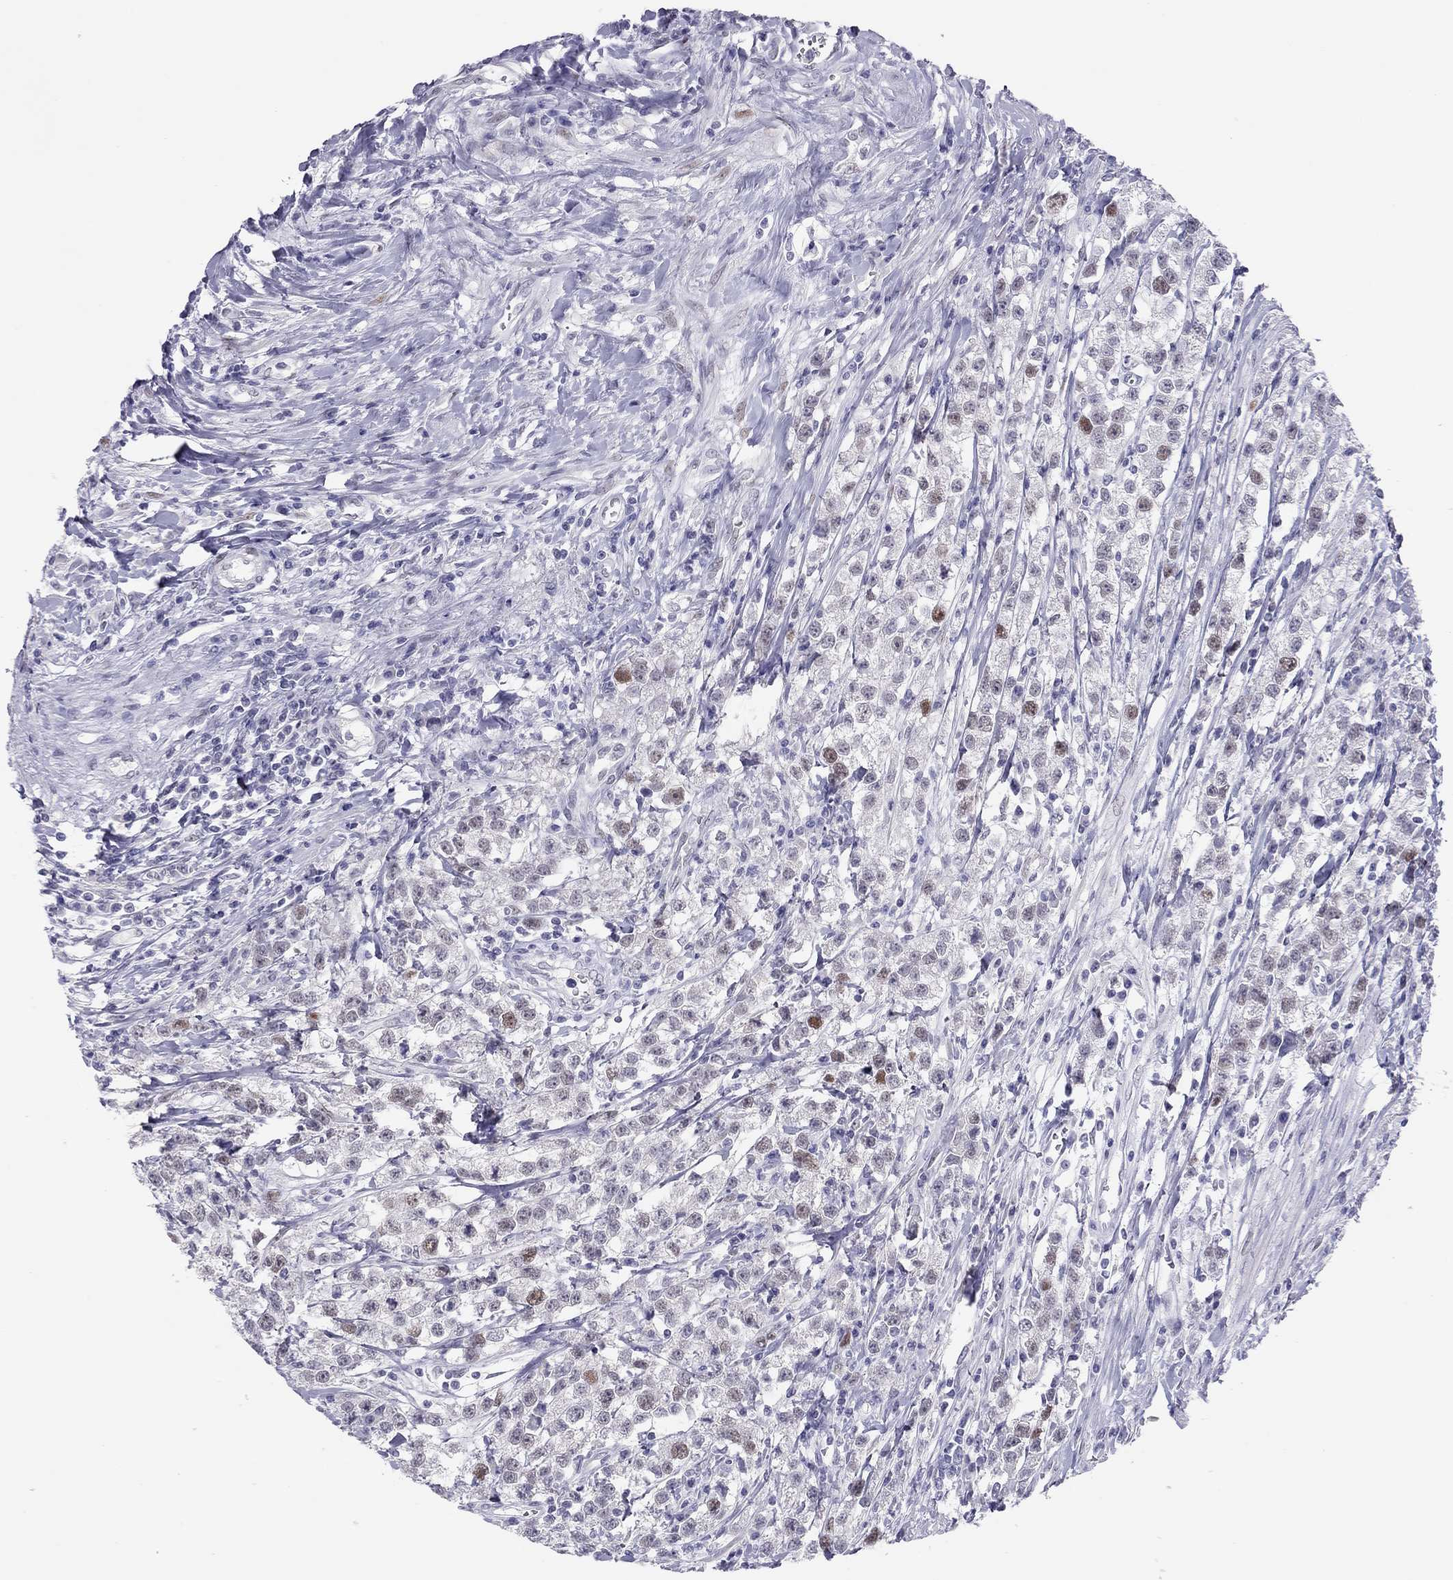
{"staining": {"intensity": "moderate", "quantity": "<25%", "location": "nuclear"}, "tissue": "testis cancer", "cell_type": "Tumor cells", "image_type": "cancer", "snomed": [{"axis": "morphology", "description": "Seminoma, NOS"}, {"axis": "topography", "description": "Testis"}], "caption": "High-power microscopy captured an immunohistochemistry (IHC) histopathology image of testis cancer, revealing moderate nuclear staining in approximately <25% of tumor cells.", "gene": "PHOX2A", "patient": {"sex": "male", "age": 59}}